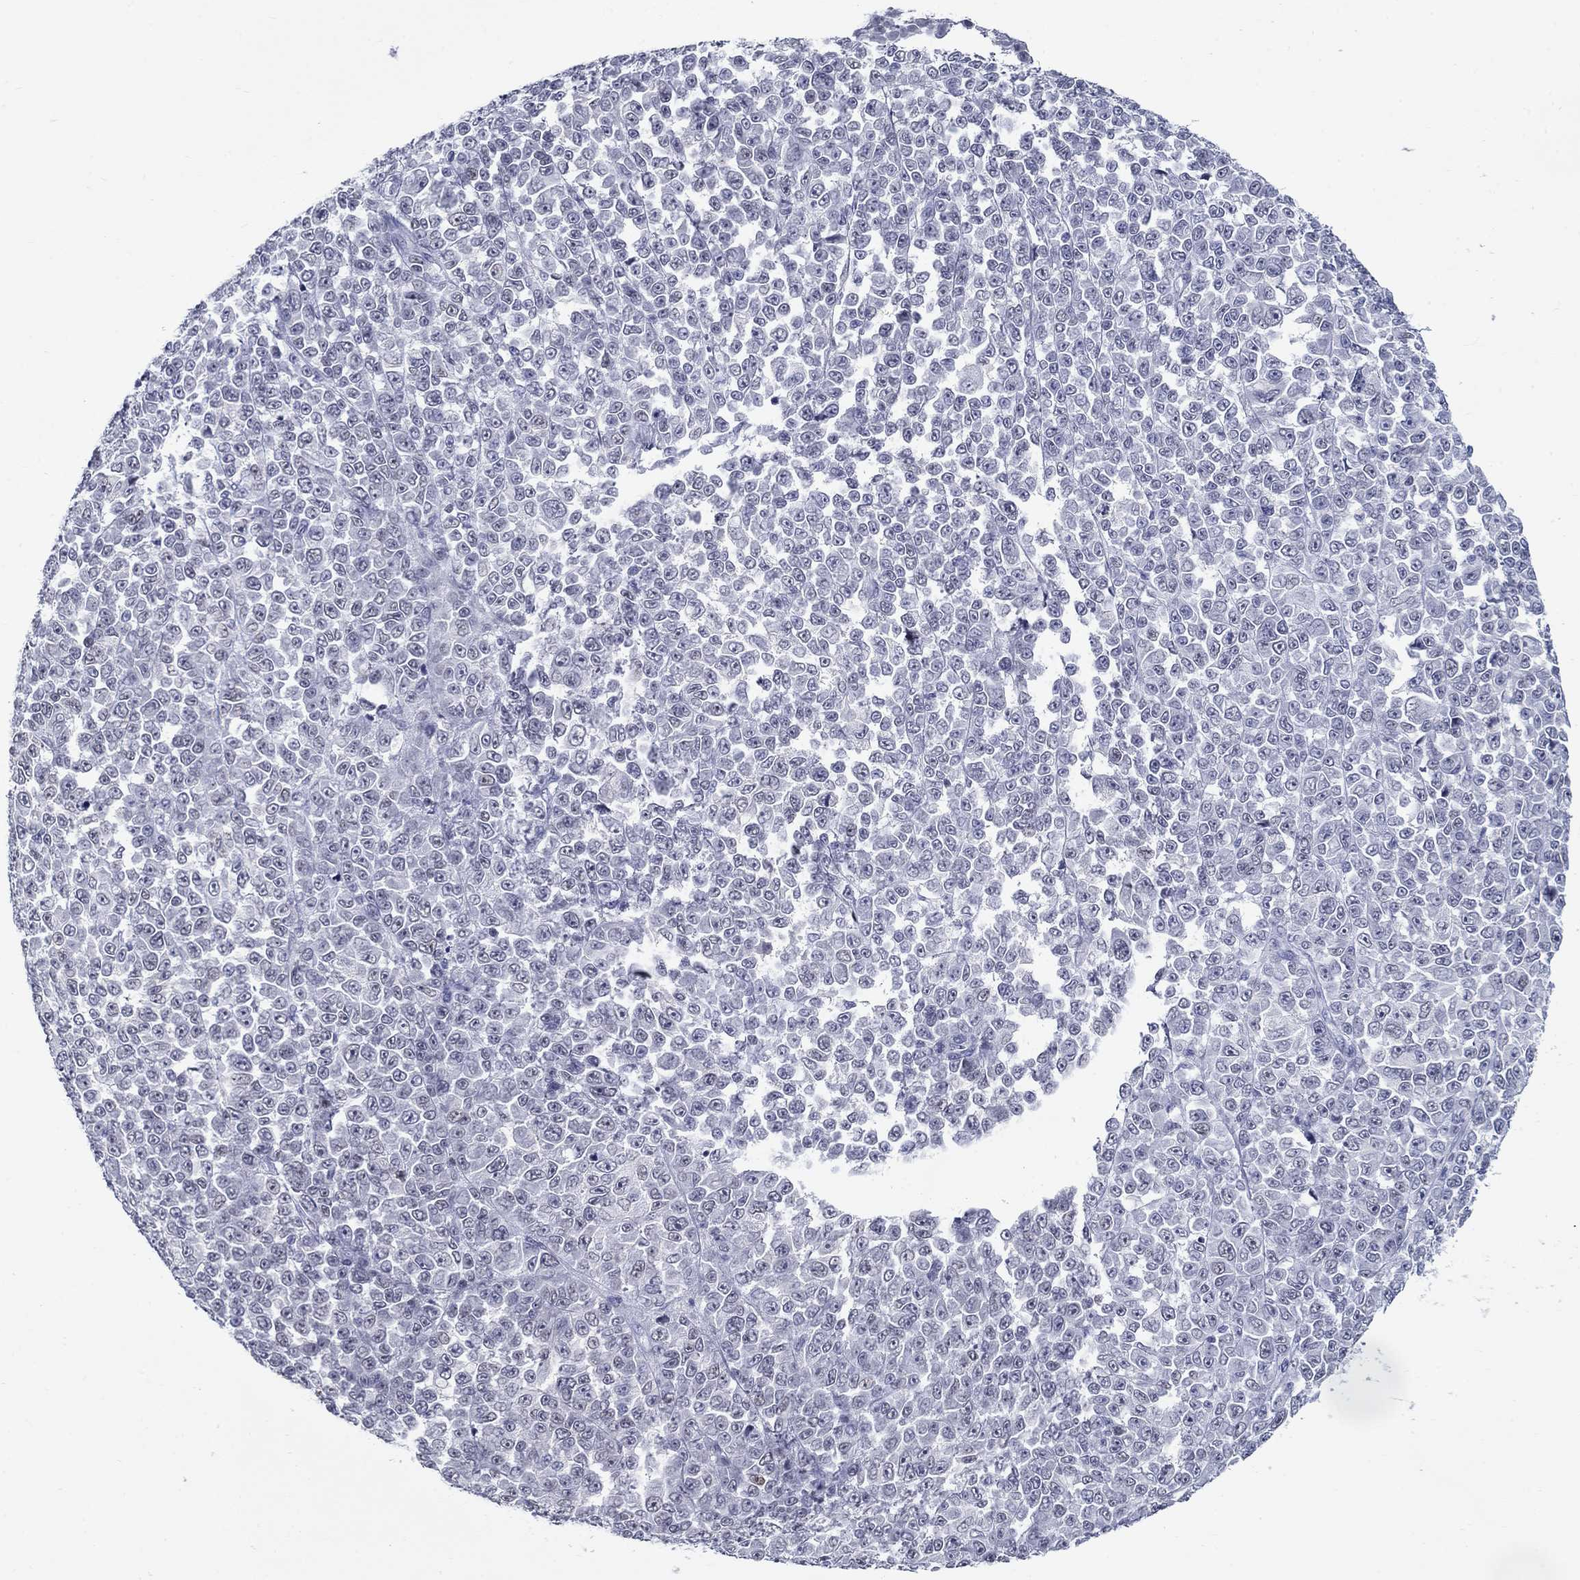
{"staining": {"intensity": "negative", "quantity": "none", "location": "none"}, "tissue": "melanoma", "cell_type": "Tumor cells", "image_type": "cancer", "snomed": [{"axis": "morphology", "description": "Malignant melanoma, NOS"}, {"axis": "topography", "description": "Skin"}], "caption": "The immunohistochemistry micrograph has no significant positivity in tumor cells of melanoma tissue.", "gene": "C4orf19", "patient": {"sex": "female", "age": 95}}